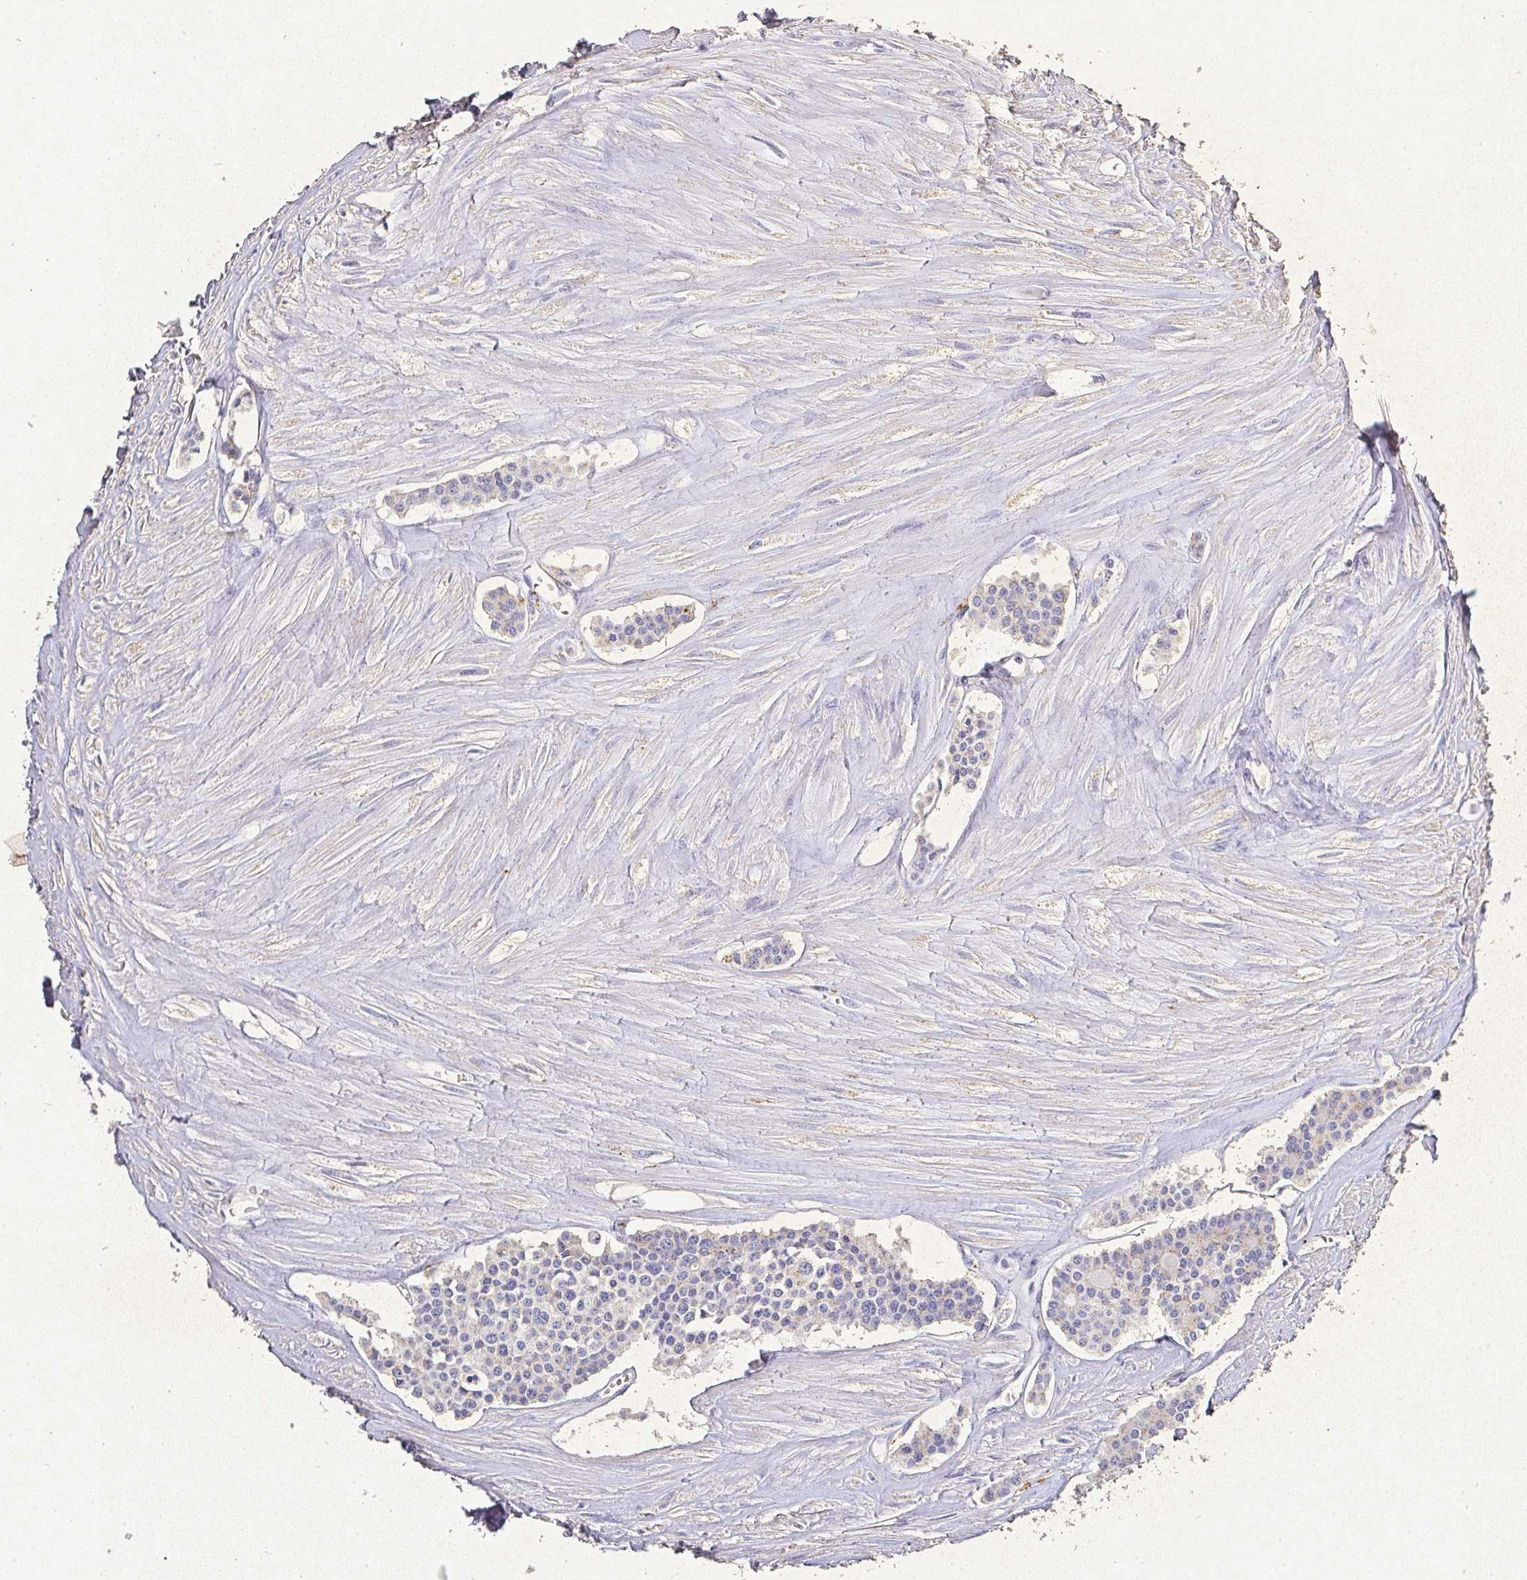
{"staining": {"intensity": "negative", "quantity": "none", "location": "none"}, "tissue": "carcinoid", "cell_type": "Tumor cells", "image_type": "cancer", "snomed": [{"axis": "morphology", "description": "Carcinoid, malignant, NOS"}, {"axis": "topography", "description": "Small intestine"}], "caption": "Photomicrograph shows no protein expression in tumor cells of malignant carcinoid tissue.", "gene": "RPS2", "patient": {"sex": "male", "age": 60}}